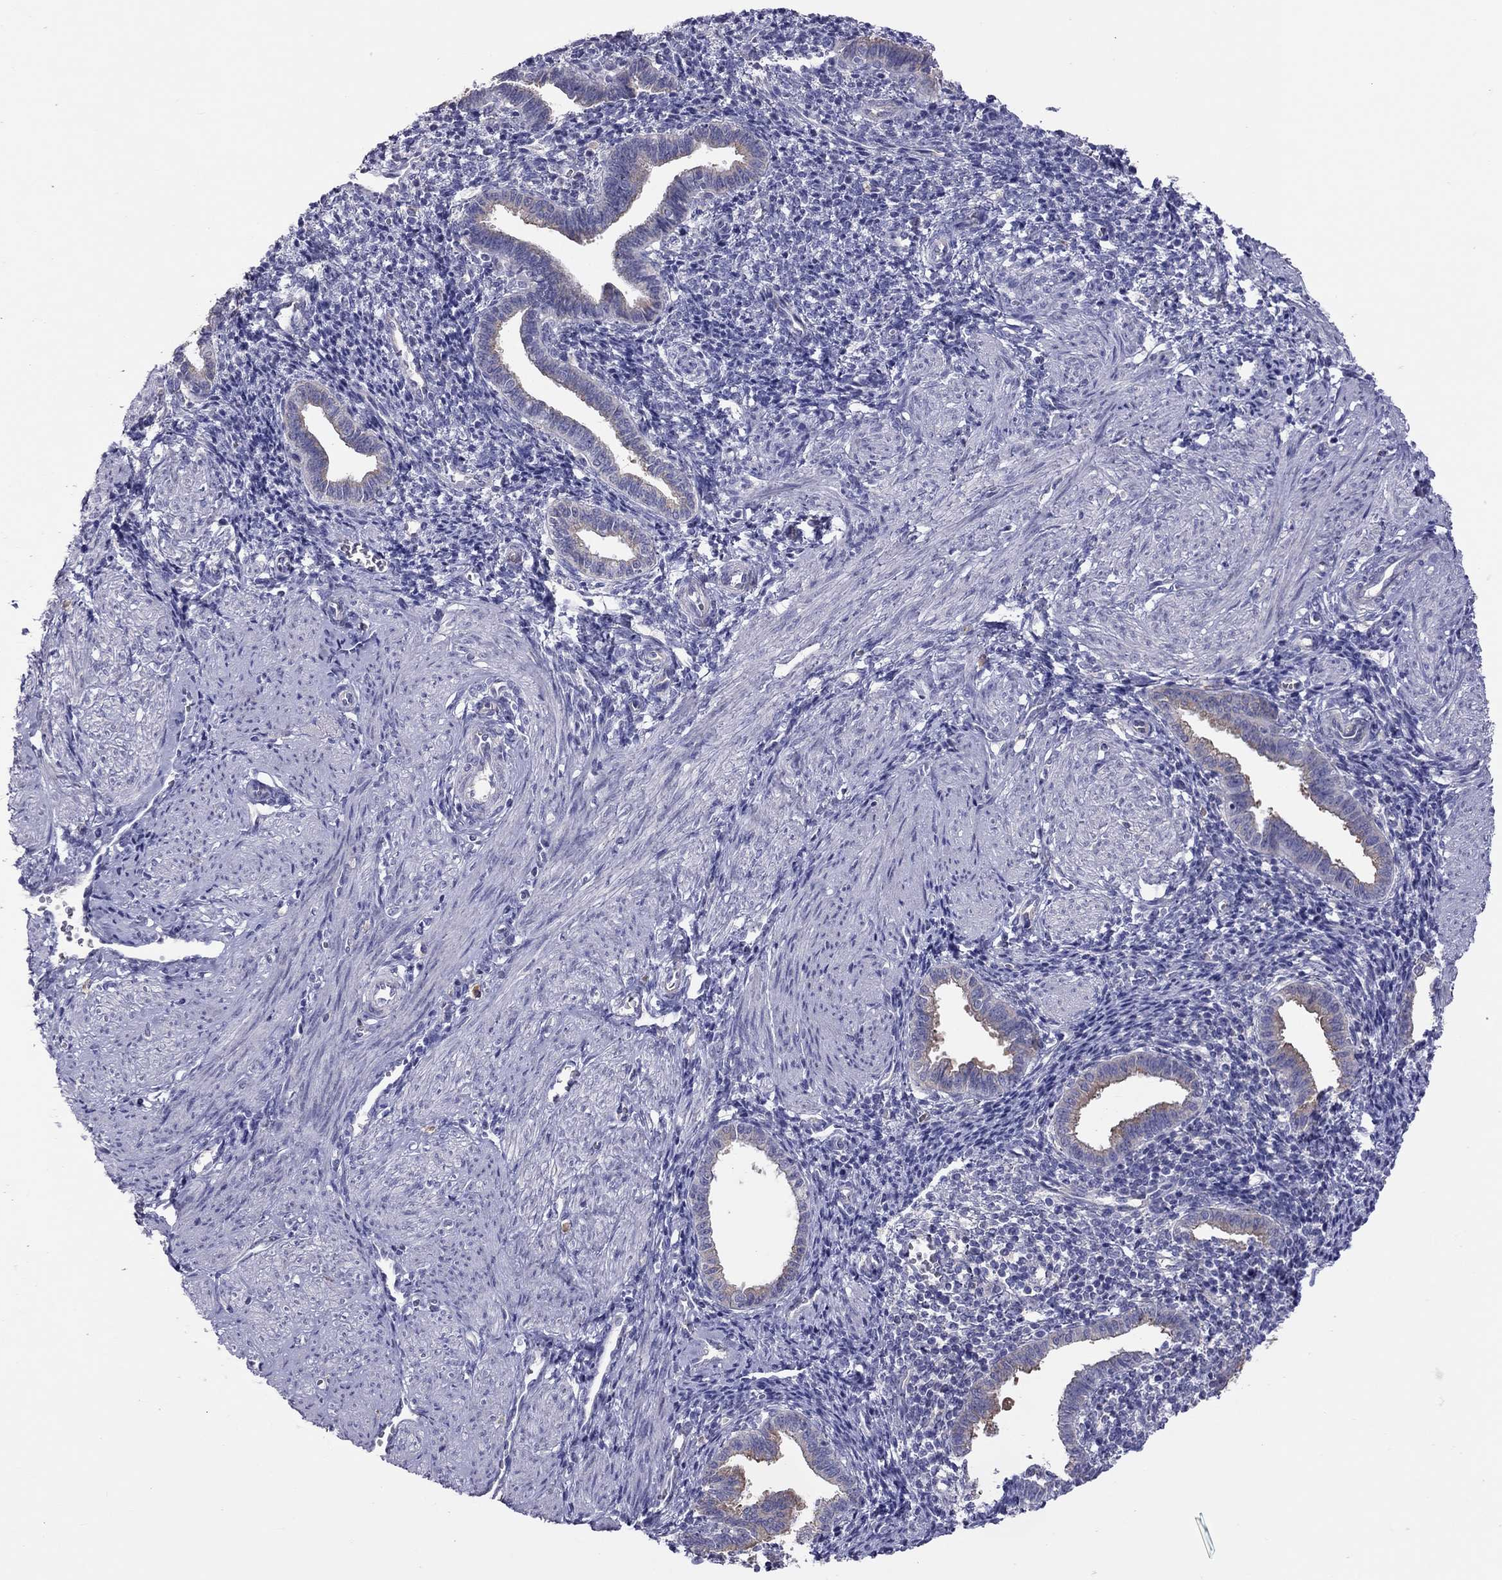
{"staining": {"intensity": "negative", "quantity": "none", "location": "none"}, "tissue": "endometrium", "cell_type": "Cells in endometrial stroma", "image_type": "normal", "snomed": [{"axis": "morphology", "description": "Normal tissue, NOS"}, {"axis": "topography", "description": "Endometrium"}], "caption": "Immunohistochemistry (IHC) histopathology image of normal human endometrium stained for a protein (brown), which reveals no positivity in cells in endometrial stroma.", "gene": "ALOX15B", "patient": {"sex": "female", "age": 37}}